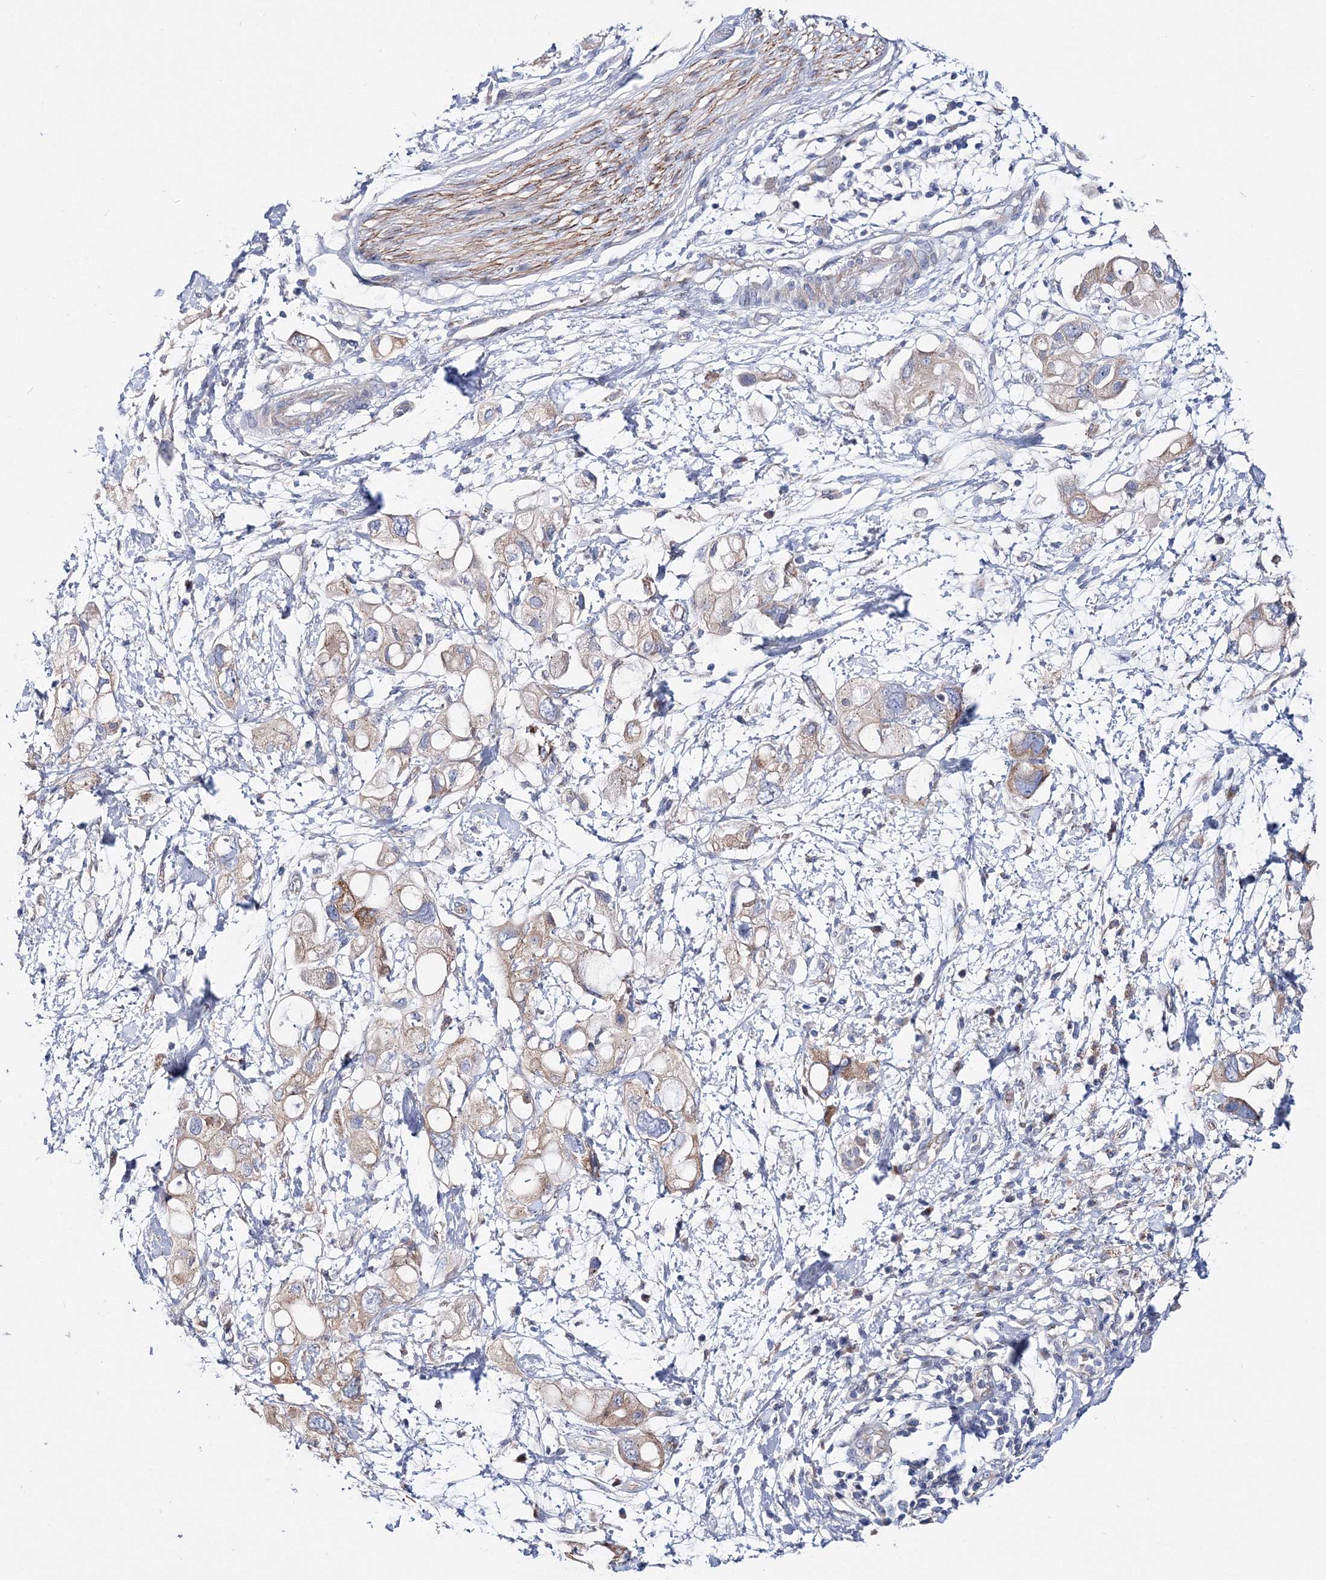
{"staining": {"intensity": "weak", "quantity": ">75%", "location": "cytoplasmic/membranous"}, "tissue": "pancreatic cancer", "cell_type": "Tumor cells", "image_type": "cancer", "snomed": [{"axis": "morphology", "description": "Adenocarcinoma, NOS"}, {"axis": "topography", "description": "Pancreas"}], "caption": "Pancreatic cancer (adenocarcinoma) stained with a protein marker shows weak staining in tumor cells.", "gene": "ARHGAP32", "patient": {"sex": "female", "age": 56}}